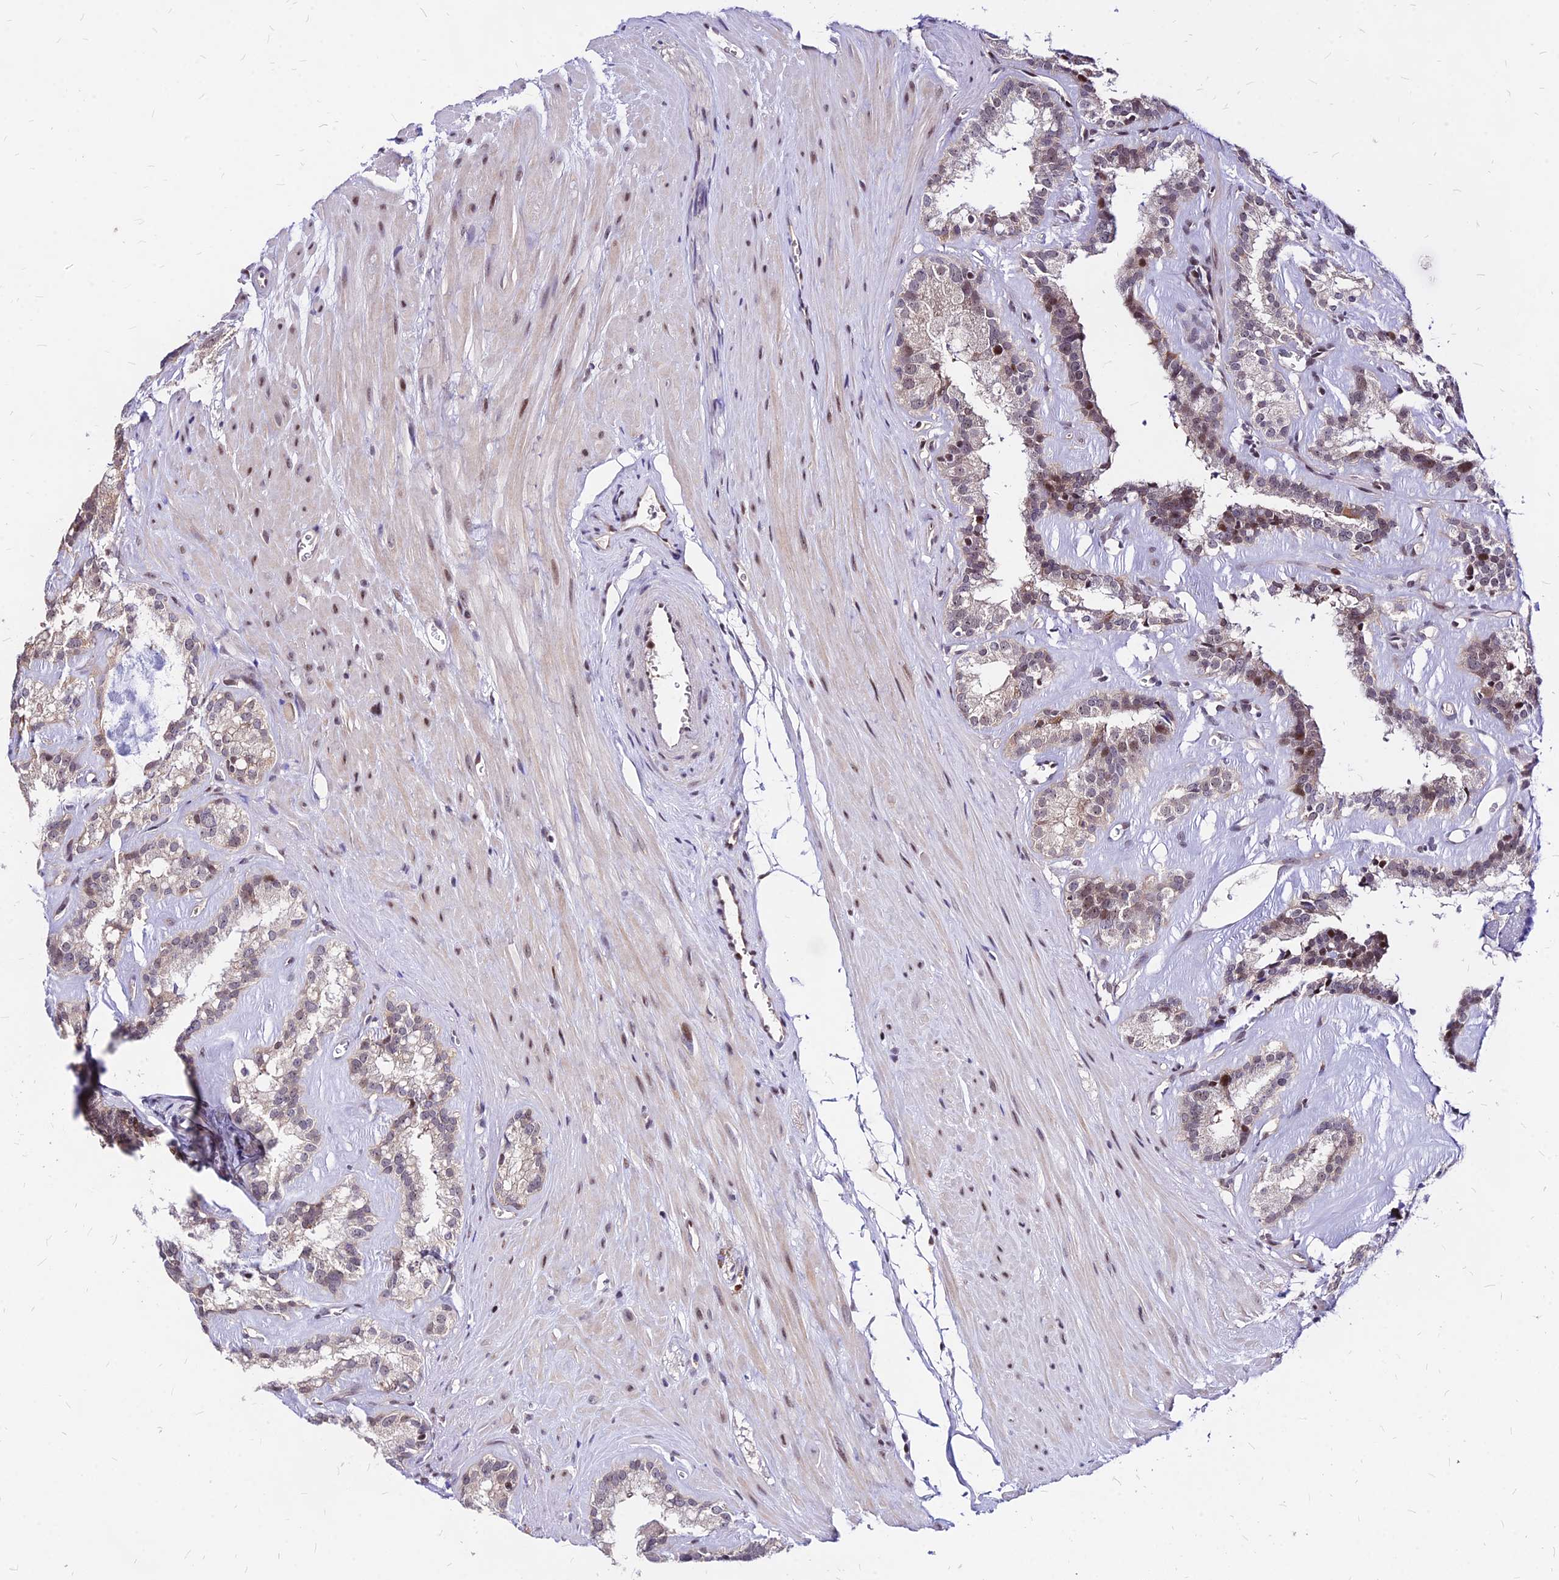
{"staining": {"intensity": "moderate", "quantity": "<25%", "location": "nuclear"}, "tissue": "seminal vesicle", "cell_type": "Glandular cells", "image_type": "normal", "snomed": [{"axis": "morphology", "description": "Normal tissue, NOS"}, {"axis": "topography", "description": "Prostate"}, {"axis": "topography", "description": "Seminal veicle"}], "caption": "Benign seminal vesicle was stained to show a protein in brown. There is low levels of moderate nuclear expression in about <25% of glandular cells.", "gene": "DDX55", "patient": {"sex": "male", "age": 59}}